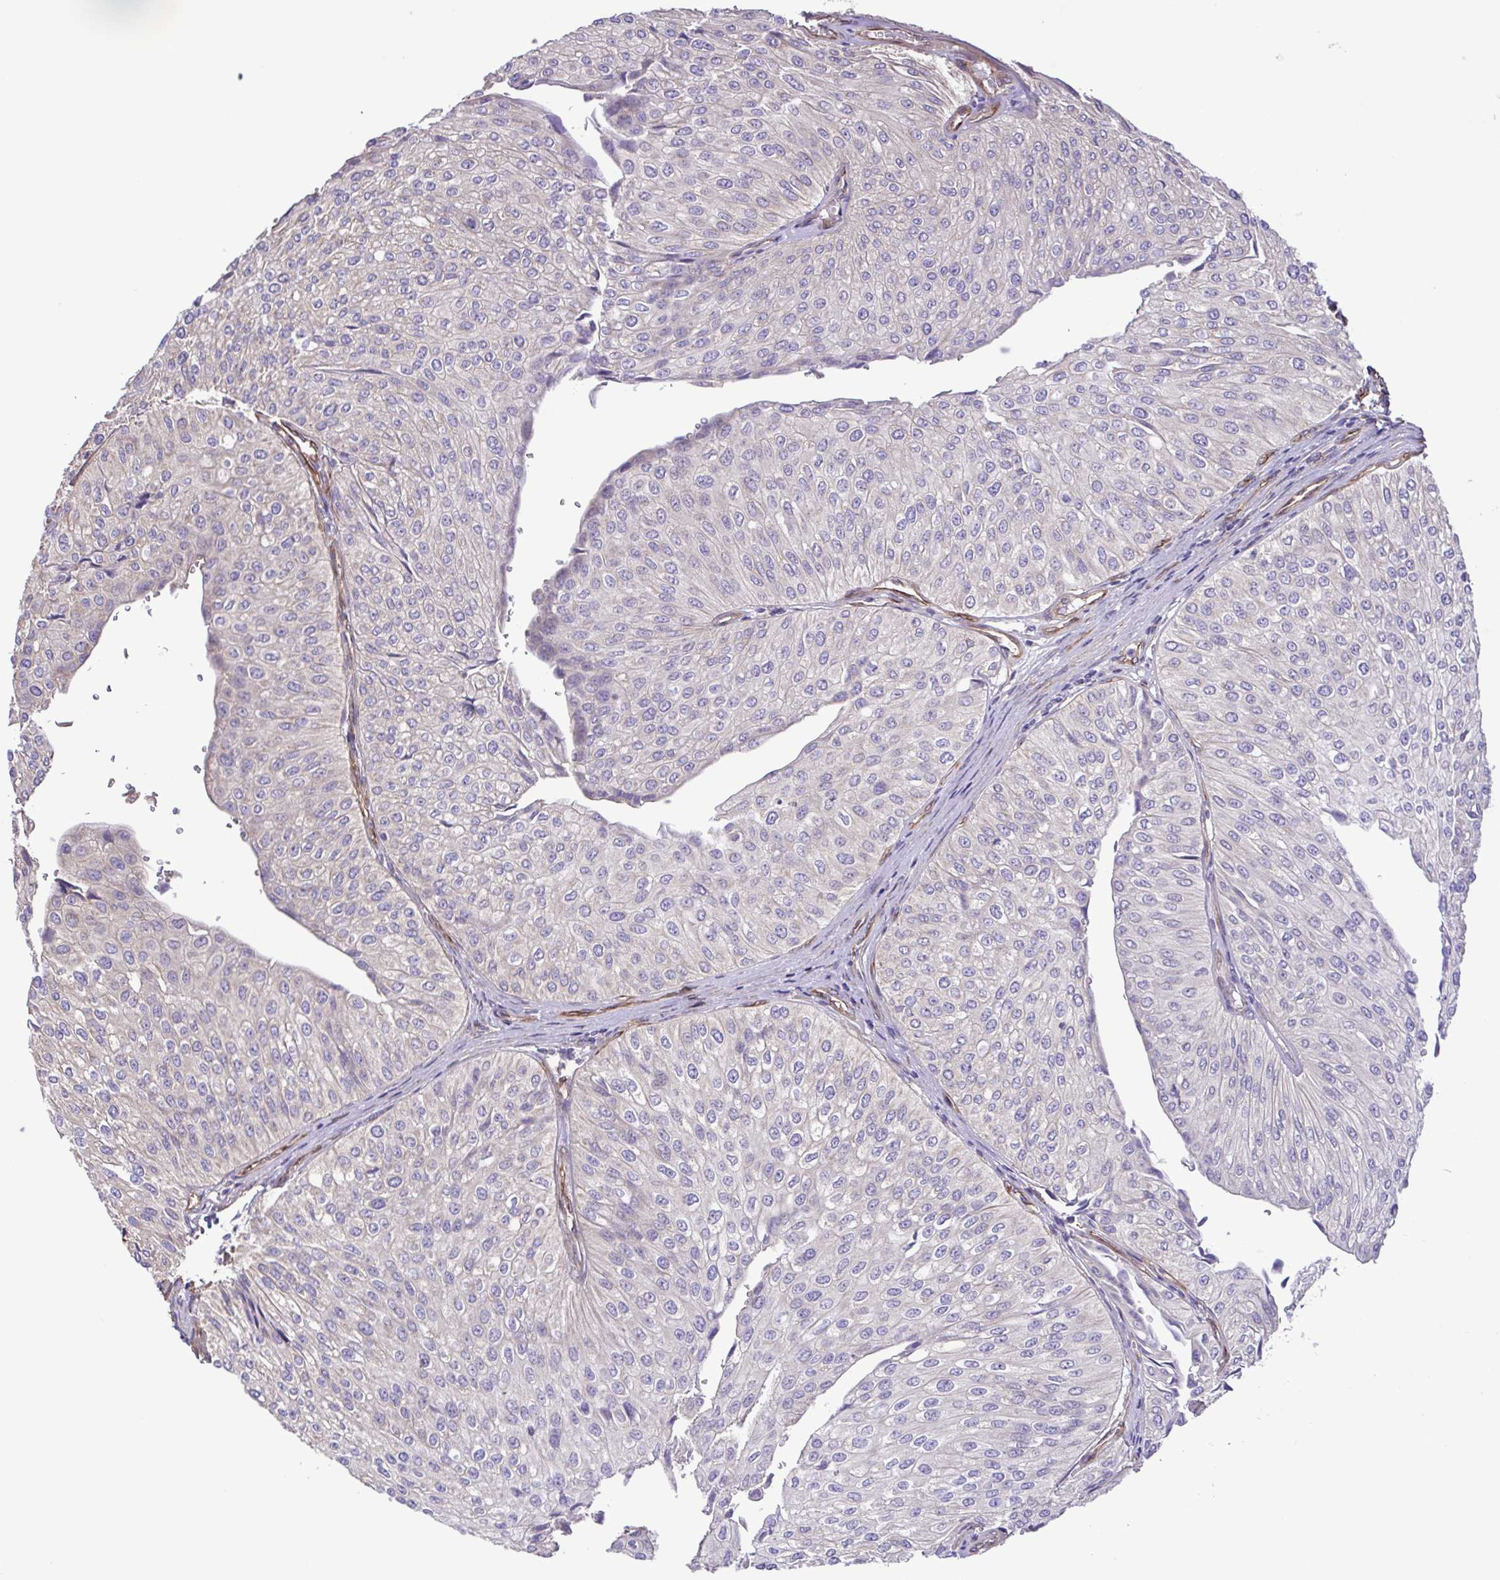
{"staining": {"intensity": "negative", "quantity": "none", "location": "none"}, "tissue": "urothelial cancer", "cell_type": "Tumor cells", "image_type": "cancer", "snomed": [{"axis": "morphology", "description": "Urothelial carcinoma, NOS"}, {"axis": "topography", "description": "Urinary bladder"}], "caption": "The photomicrograph displays no staining of tumor cells in transitional cell carcinoma. (DAB (3,3'-diaminobenzidine) immunohistochemistry visualized using brightfield microscopy, high magnification).", "gene": "FLT1", "patient": {"sex": "male", "age": 67}}